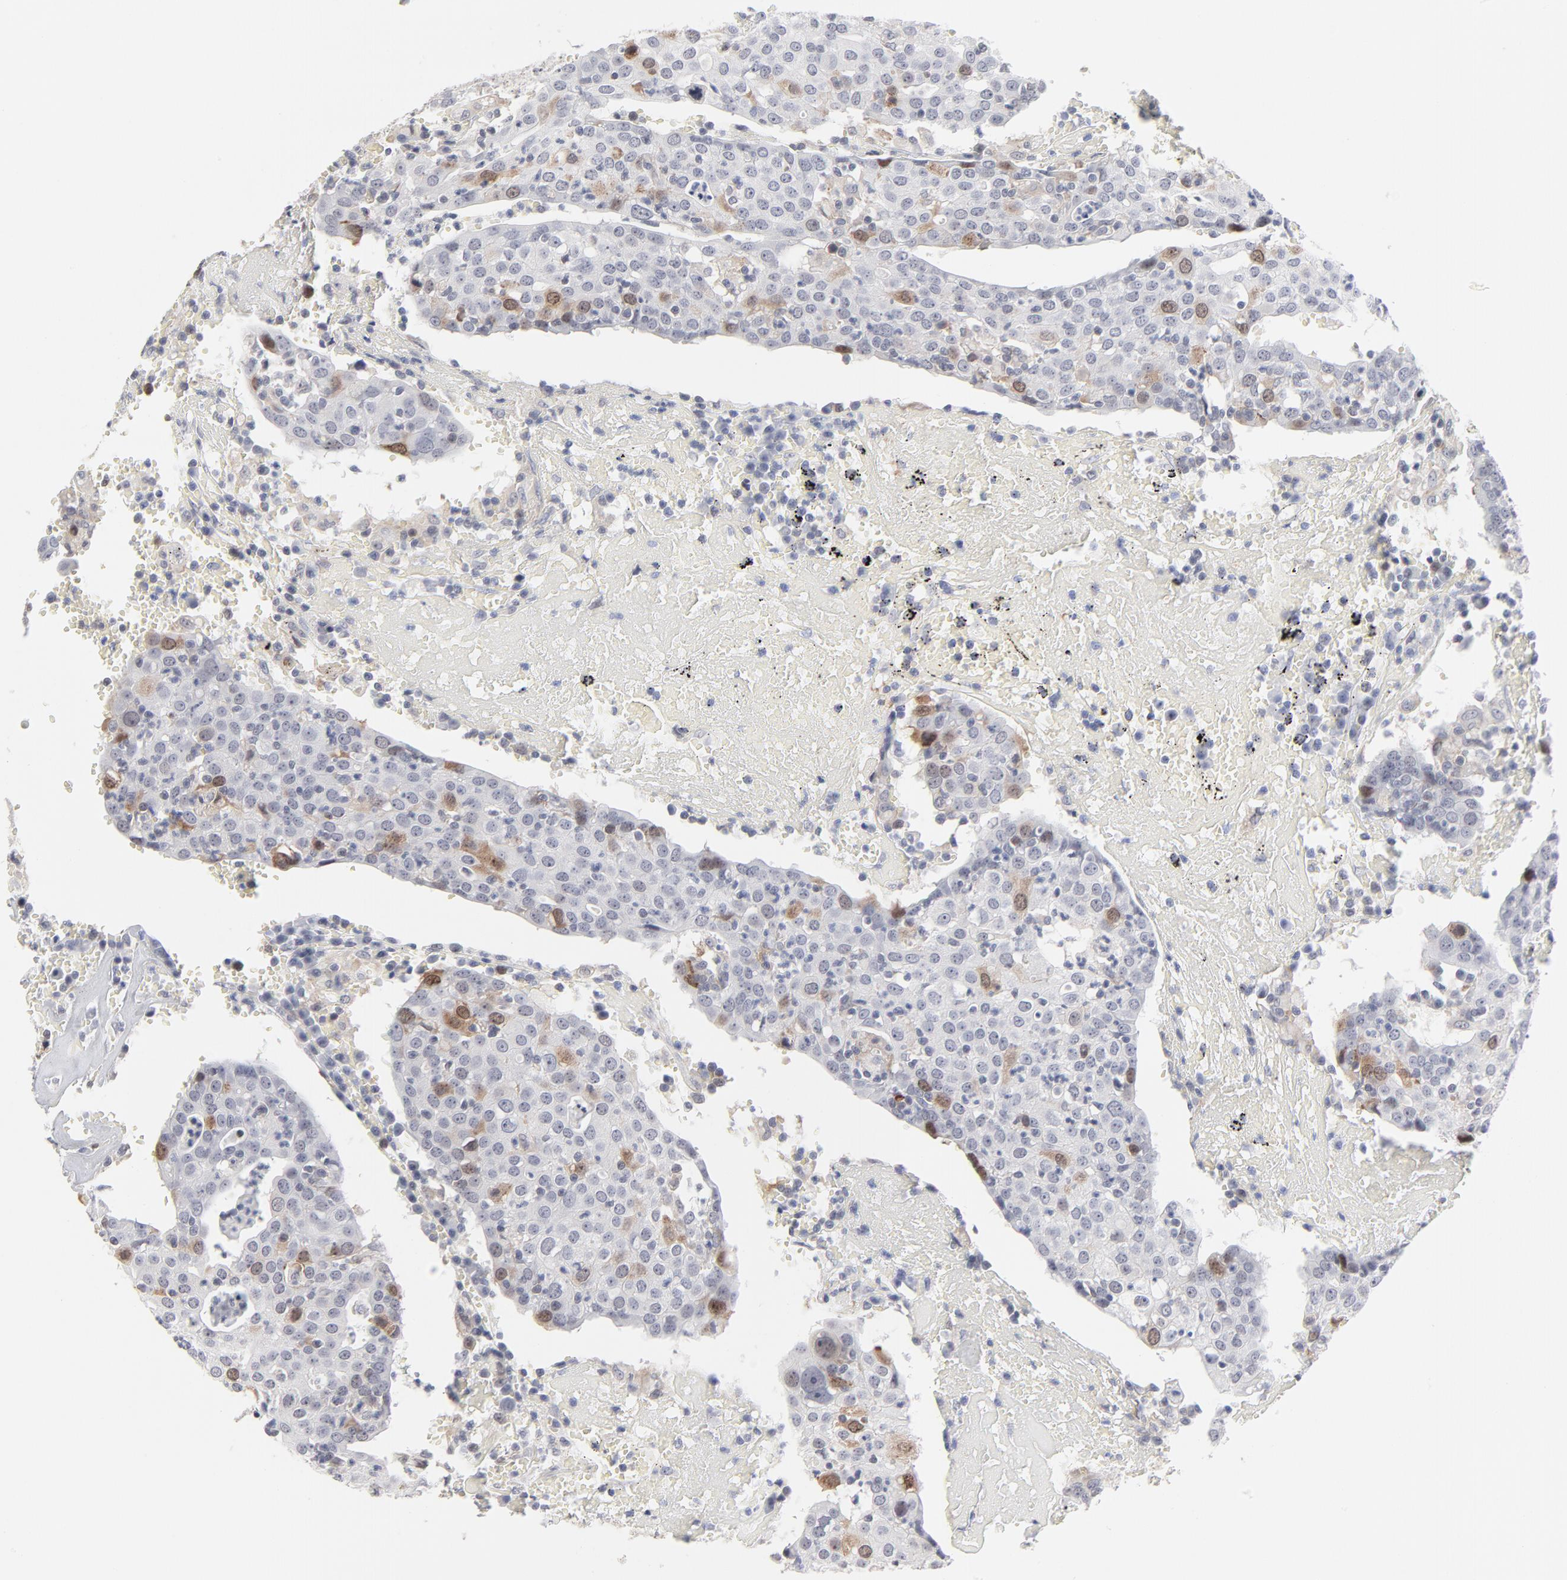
{"staining": {"intensity": "moderate", "quantity": "<25%", "location": "cytoplasmic/membranous"}, "tissue": "head and neck cancer", "cell_type": "Tumor cells", "image_type": "cancer", "snomed": [{"axis": "morphology", "description": "Adenocarcinoma, NOS"}, {"axis": "topography", "description": "Salivary gland"}, {"axis": "topography", "description": "Head-Neck"}], "caption": "Tumor cells show low levels of moderate cytoplasmic/membranous positivity in approximately <25% of cells in head and neck adenocarcinoma.", "gene": "AURKA", "patient": {"sex": "female", "age": 65}}